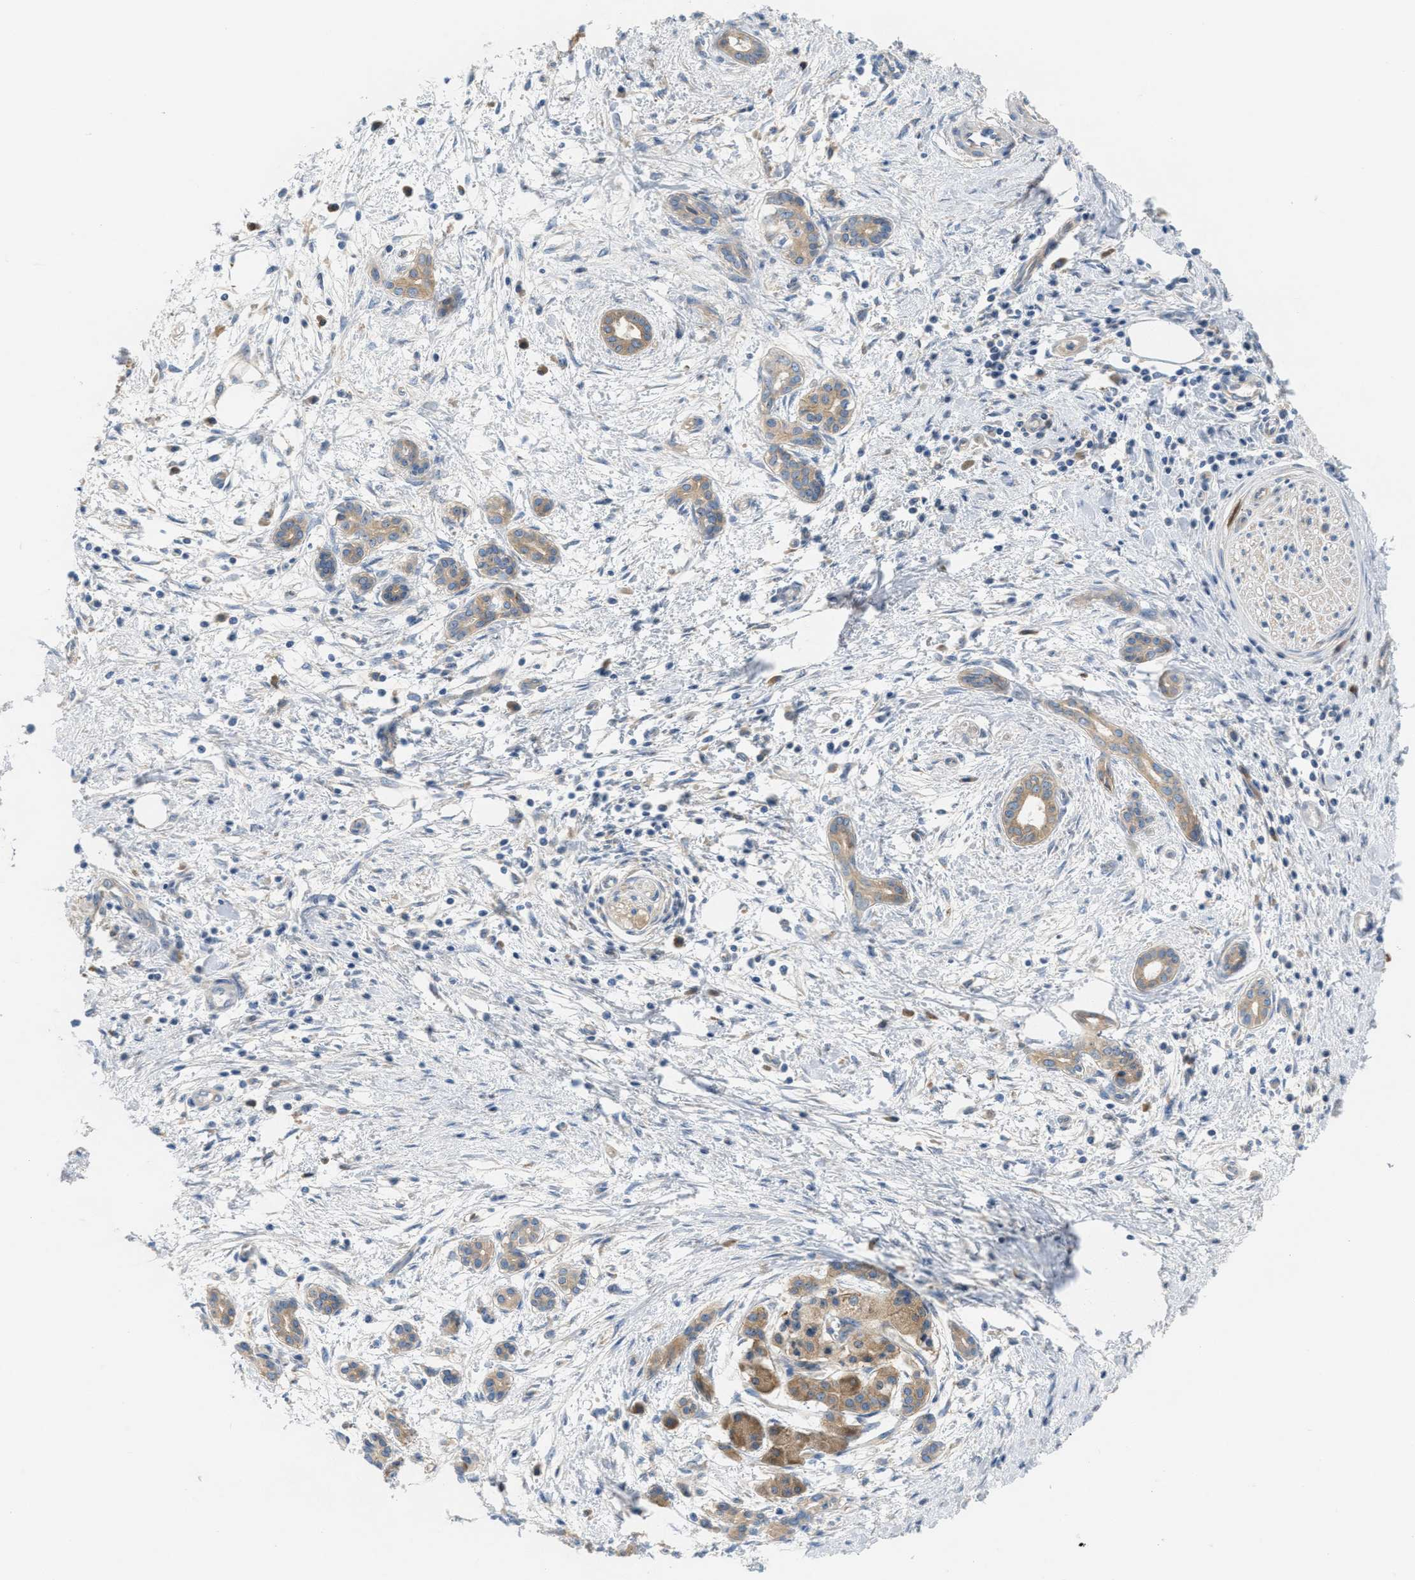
{"staining": {"intensity": "moderate", "quantity": ">75%", "location": "cytoplasmic/membranous"}, "tissue": "pancreatic cancer", "cell_type": "Tumor cells", "image_type": "cancer", "snomed": [{"axis": "morphology", "description": "Adenocarcinoma, NOS"}, {"axis": "topography", "description": "Pancreas"}], "caption": "This is a micrograph of IHC staining of adenocarcinoma (pancreatic), which shows moderate expression in the cytoplasmic/membranous of tumor cells.", "gene": "UBA5", "patient": {"sex": "female", "age": 70}}